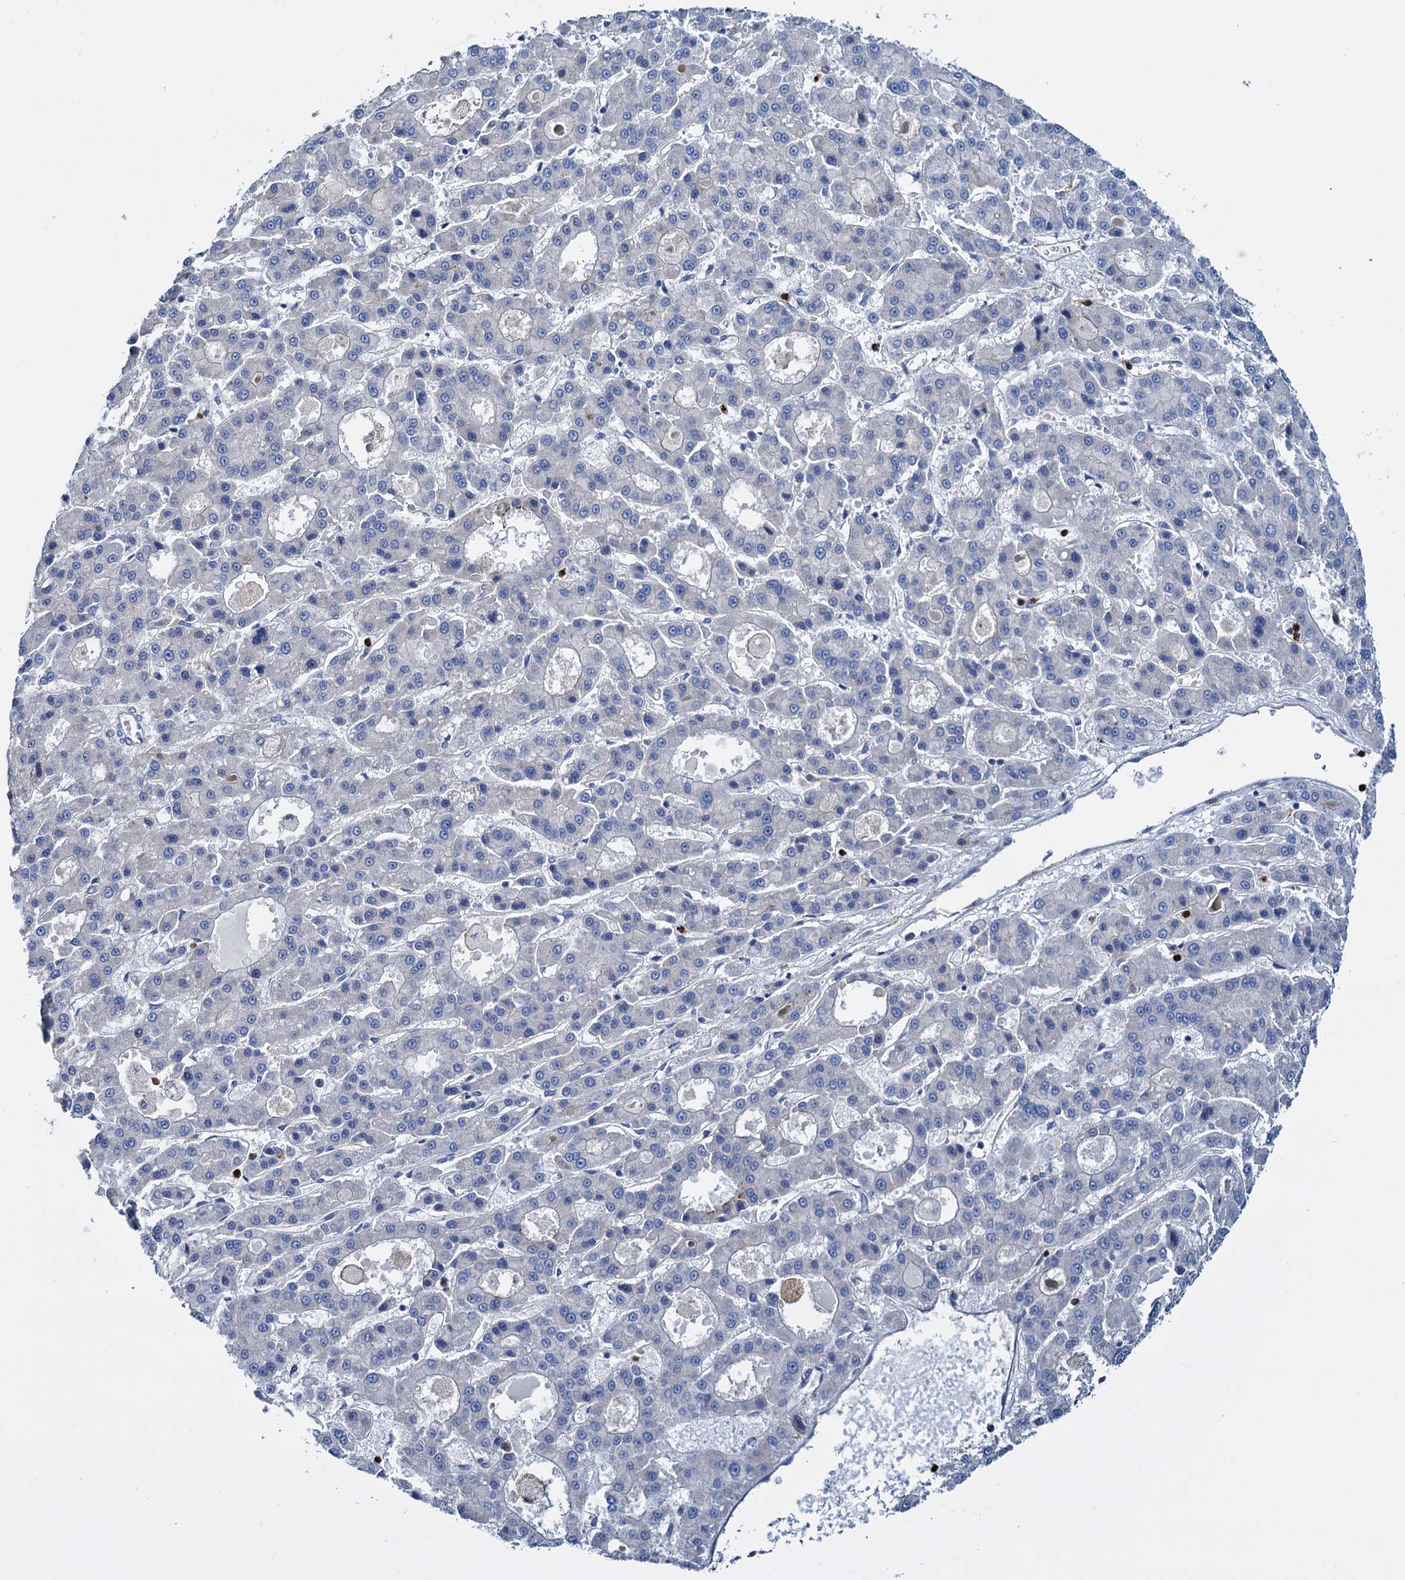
{"staining": {"intensity": "negative", "quantity": "none", "location": "none"}, "tissue": "liver cancer", "cell_type": "Tumor cells", "image_type": "cancer", "snomed": [{"axis": "morphology", "description": "Carcinoma, Hepatocellular, NOS"}, {"axis": "topography", "description": "Liver"}], "caption": "Tumor cells show no significant positivity in liver cancer.", "gene": "RASSF9", "patient": {"sex": "male", "age": 70}}